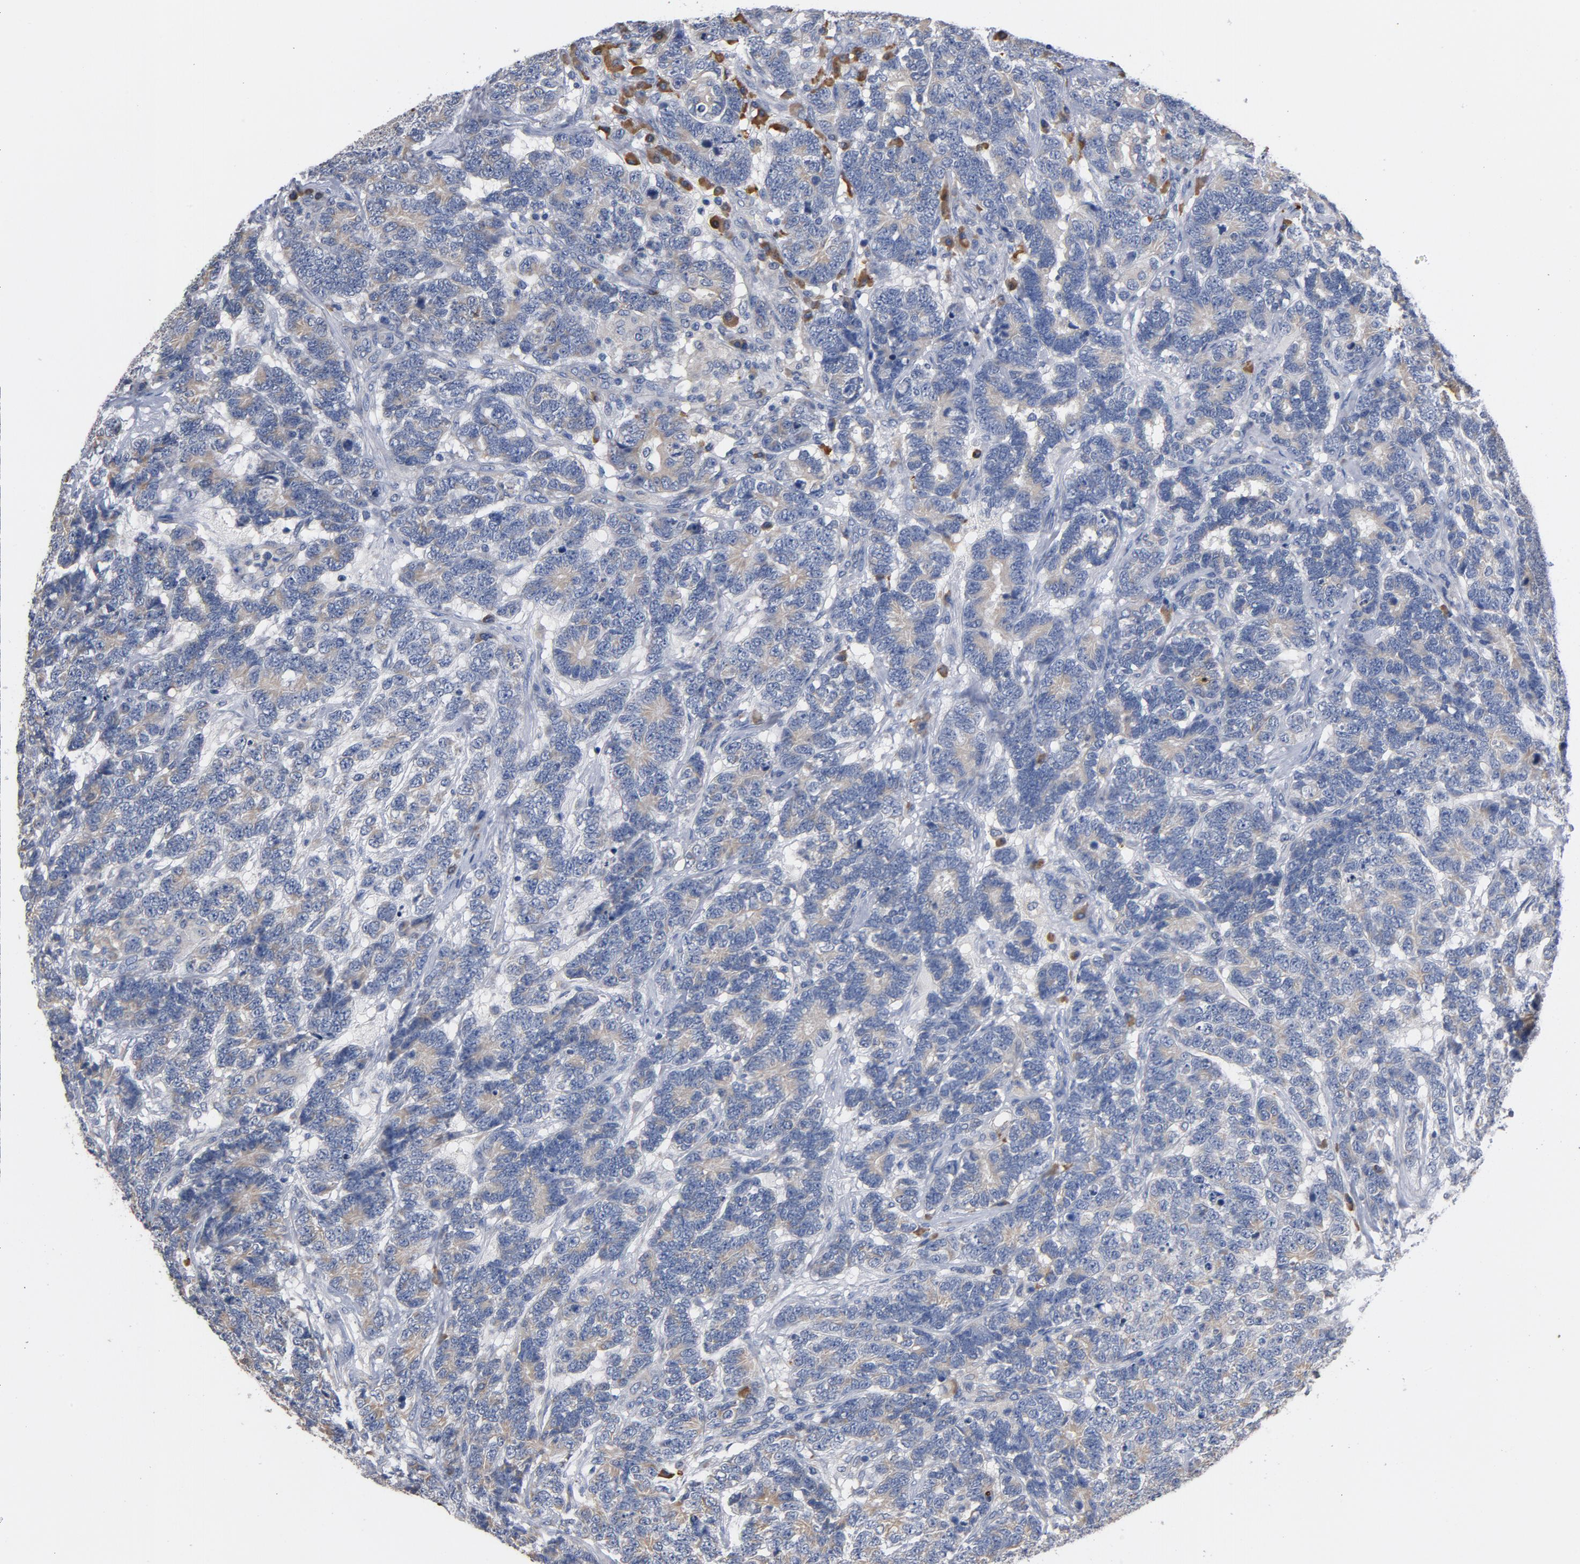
{"staining": {"intensity": "weak", "quantity": "25%-75%", "location": "cytoplasmic/membranous"}, "tissue": "testis cancer", "cell_type": "Tumor cells", "image_type": "cancer", "snomed": [{"axis": "morphology", "description": "Carcinoma, Embryonal, NOS"}, {"axis": "topography", "description": "Testis"}], "caption": "Protein expression analysis of human embryonal carcinoma (testis) reveals weak cytoplasmic/membranous staining in approximately 25%-75% of tumor cells. Nuclei are stained in blue.", "gene": "TLR4", "patient": {"sex": "male", "age": 26}}